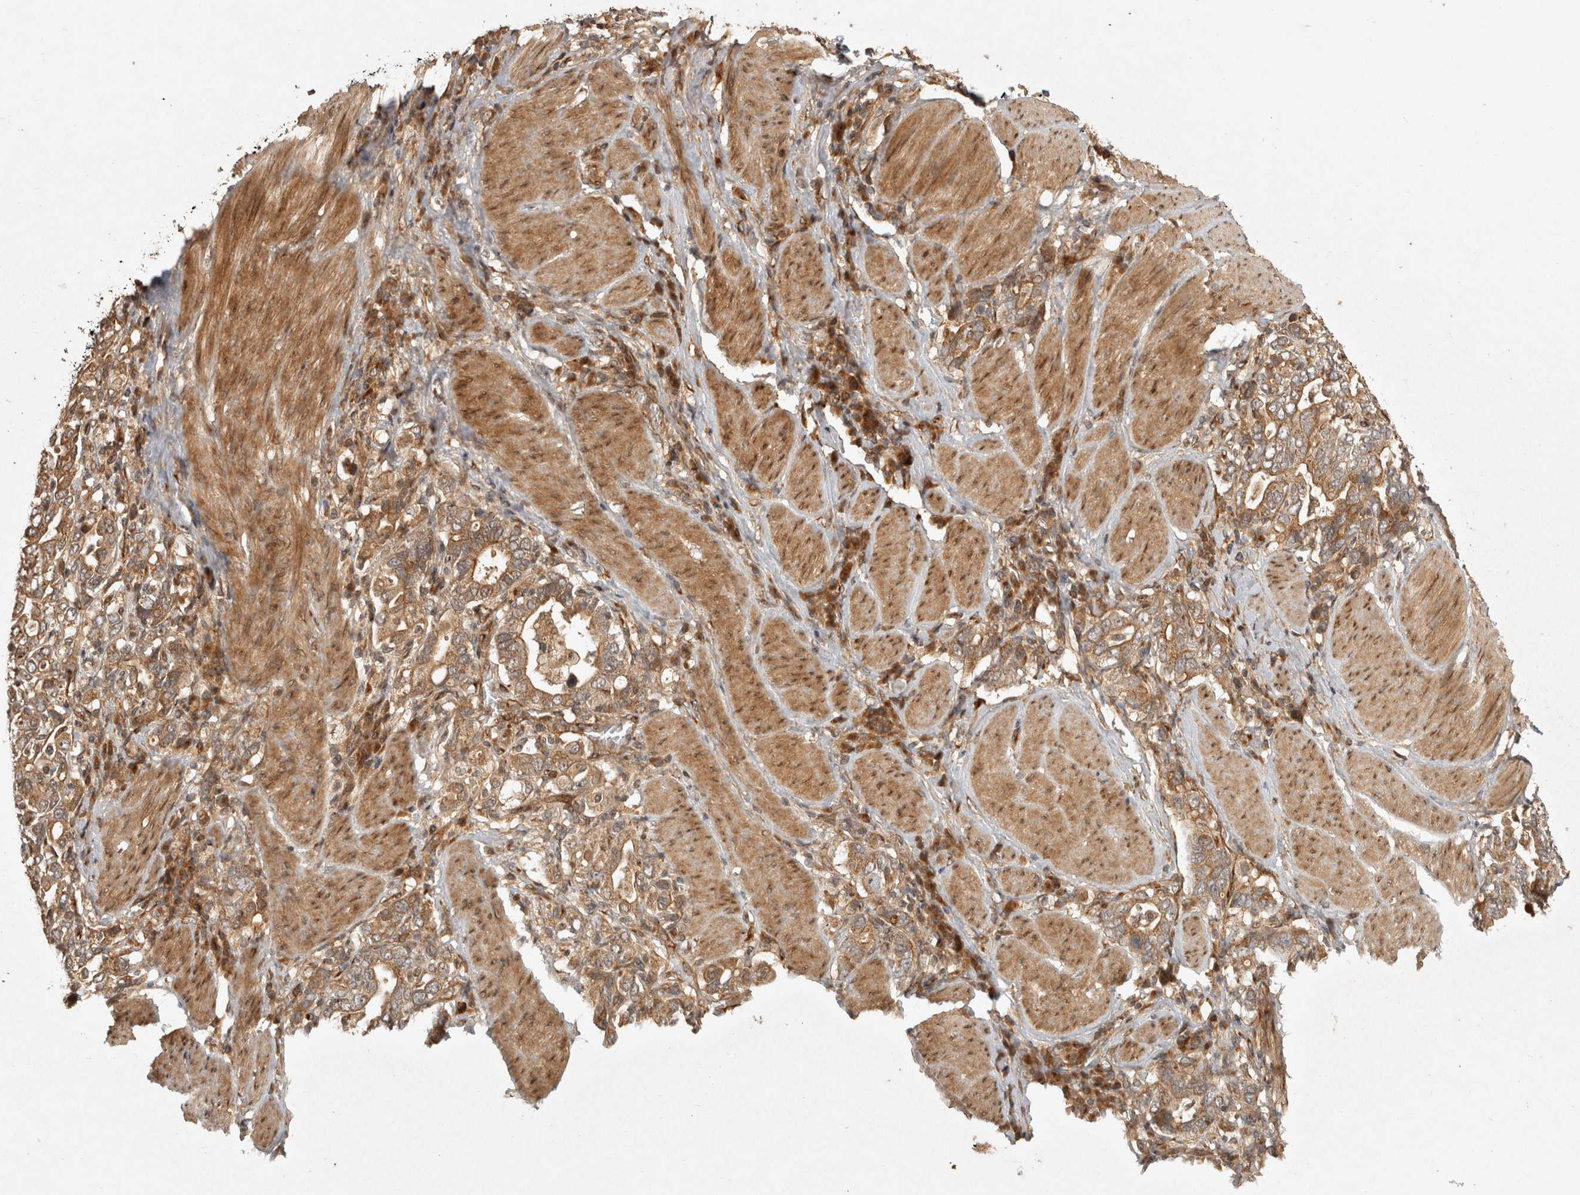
{"staining": {"intensity": "moderate", "quantity": ">75%", "location": "cytoplasmic/membranous"}, "tissue": "stomach cancer", "cell_type": "Tumor cells", "image_type": "cancer", "snomed": [{"axis": "morphology", "description": "Adenocarcinoma, NOS"}, {"axis": "topography", "description": "Stomach, upper"}], "caption": "The photomicrograph reveals staining of stomach cancer (adenocarcinoma), revealing moderate cytoplasmic/membranous protein expression (brown color) within tumor cells. (DAB IHC, brown staining for protein, blue staining for nuclei).", "gene": "CAMSAP2", "patient": {"sex": "male", "age": 62}}